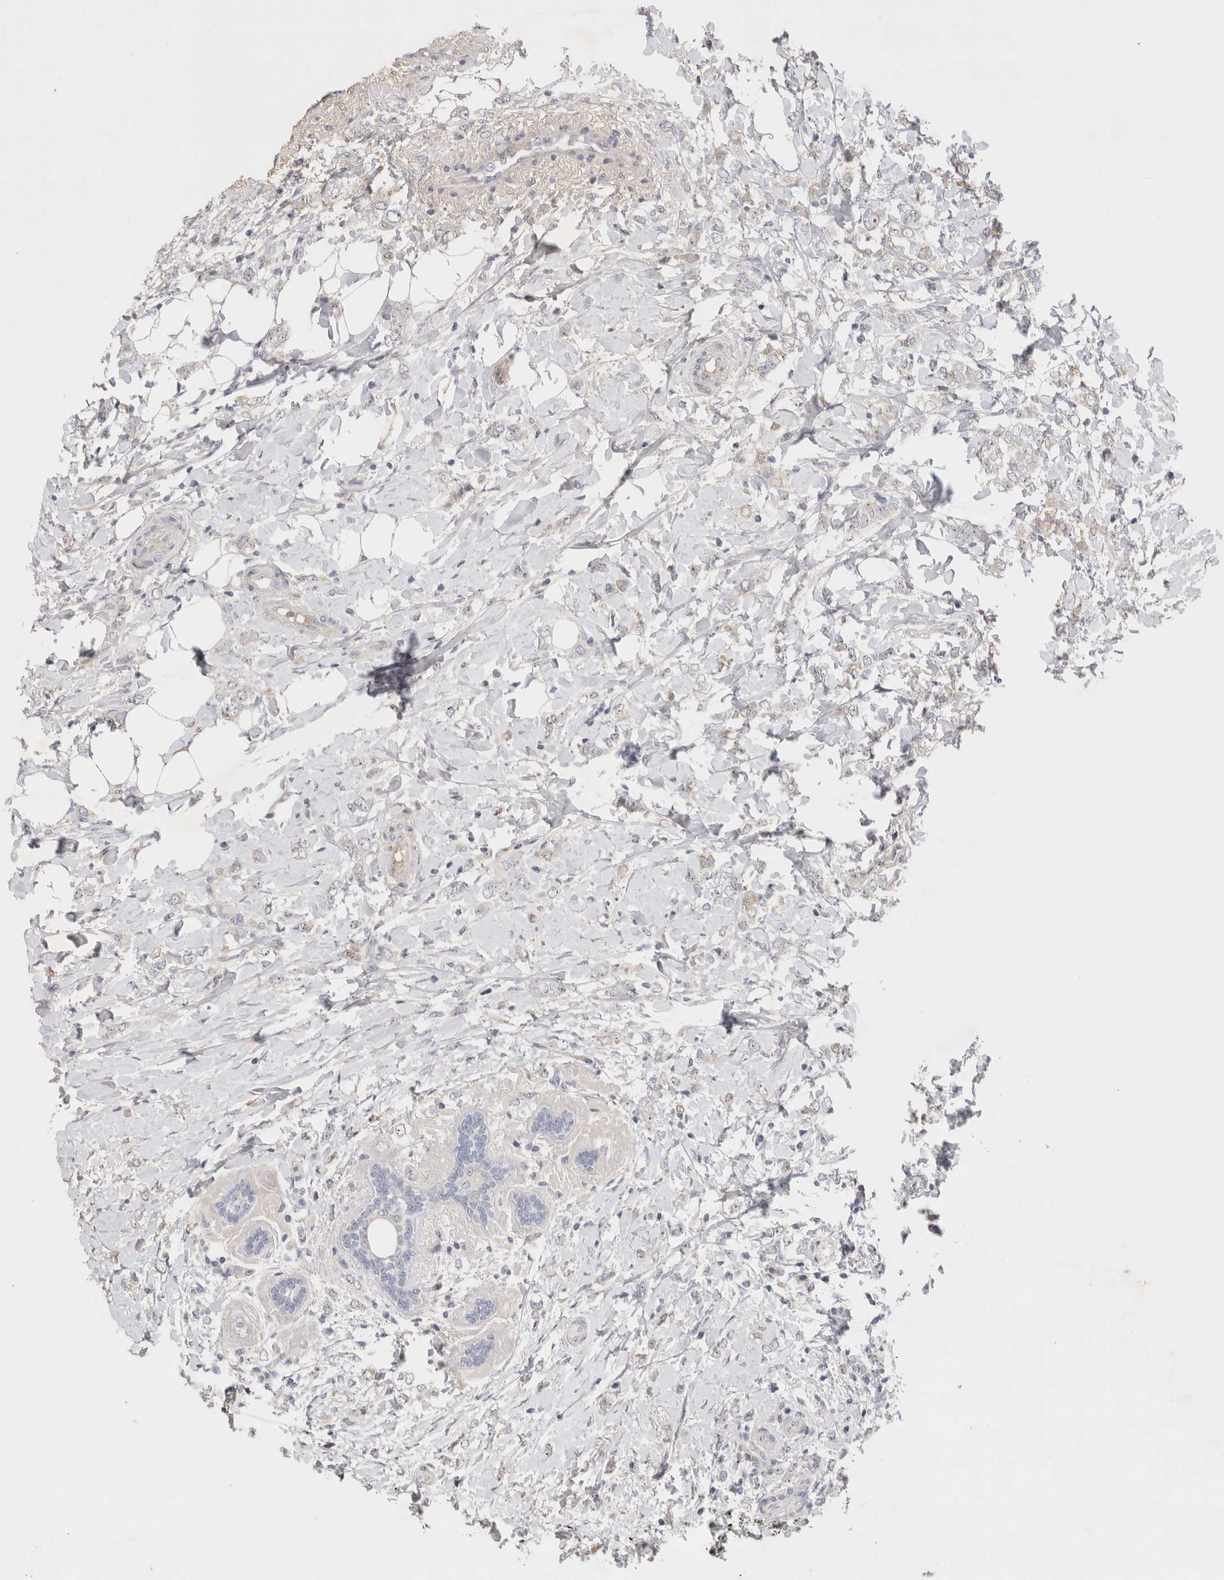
{"staining": {"intensity": "negative", "quantity": "none", "location": "none"}, "tissue": "breast cancer", "cell_type": "Tumor cells", "image_type": "cancer", "snomed": [{"axis": "morphology", "description": "Normal tissue, NOS"}, {"axis": "morphology", "description": "Lobular carcinoma"}, {"axis": "topography", "description": "Breast"}], "caption": "Immunohistochemistry (IHC) of human lobular carcinoma (breast) displays no positivity in tumor cells.", "gene": "ECHDC2", "patient": {"sex": "female", "age": 47}}